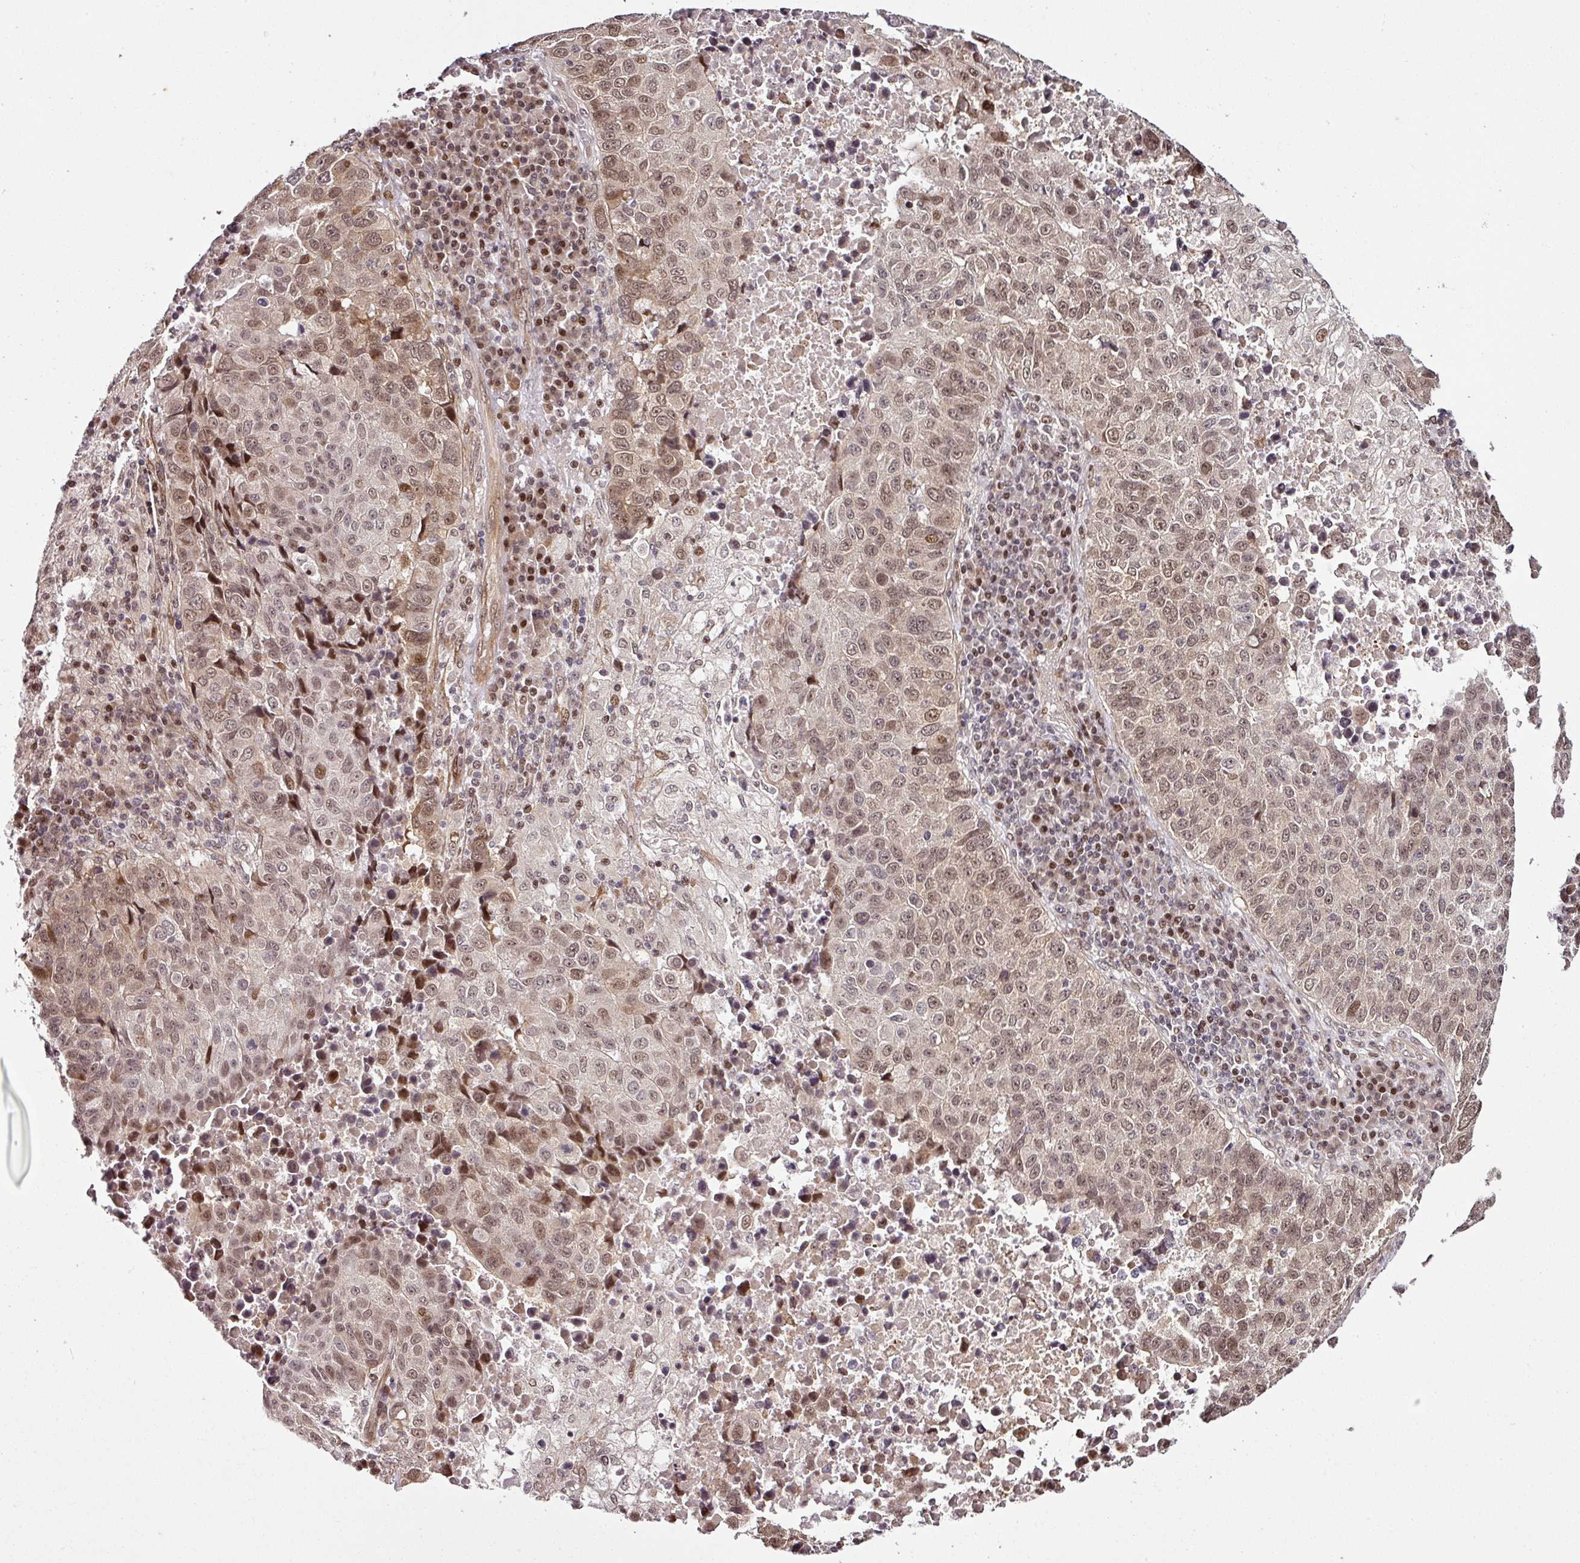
{"staining": {"intensity": "weak", "quantity": ">75%", "location": "nuclear"}, "tissue": "lung cancer", "cell_type": "Tumor cells", "image_type": "cancer", "snomed": [{"axis": "morphology", "description": "Squamous cell carcinoma, NOS"}, {"axis": "topography", "description": "Lung"}], "caption": "A high-resolution image shows immunohistochemistry staining of lung cancer, which reveals weak nuclear staining in about >75% of tumor cells.", "gene": "COPRS", "patient": {"sex": "male", "age": 73}}